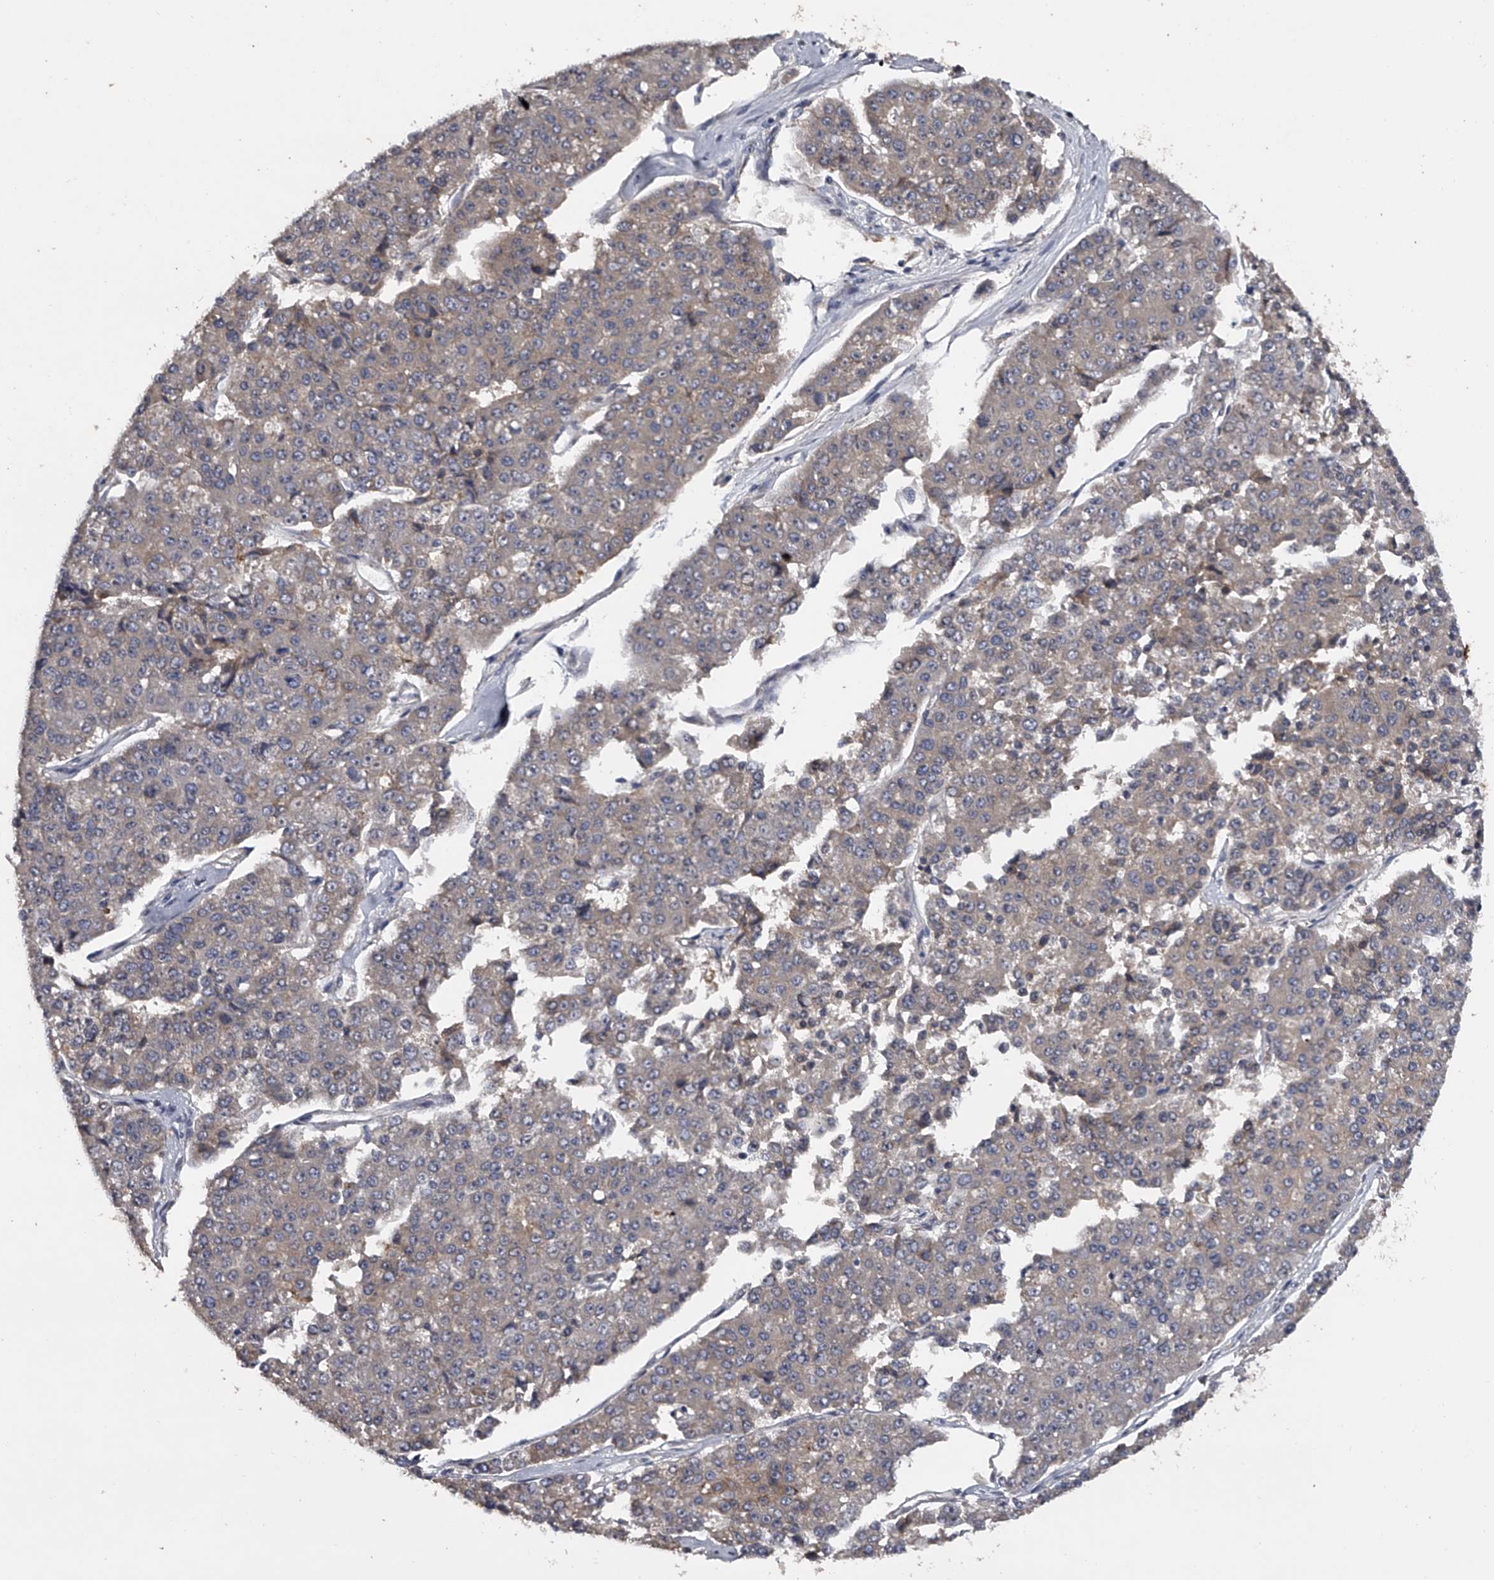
{"staining": {"intensity": "weak", "quantity": "<25%", "location": "cytoplasmic/membranous"}, "tissue": "pancreatic cancer", "cell_type": "Tumor cells", "image_type": "cancer", "snomed": [{"axis": "morphology", "description": "Adenocarcinoma, NOS"}, {"axis": "topography", "description": "Pancreas"}], "caption": "Immunohistochemistry image of pancreatic cancer (adenocarcinoma) stained for a protein (brown), which shows no staining in tumor cells.", "gene": "MDN1", "patient": {"sex": "male", "age": 50}}